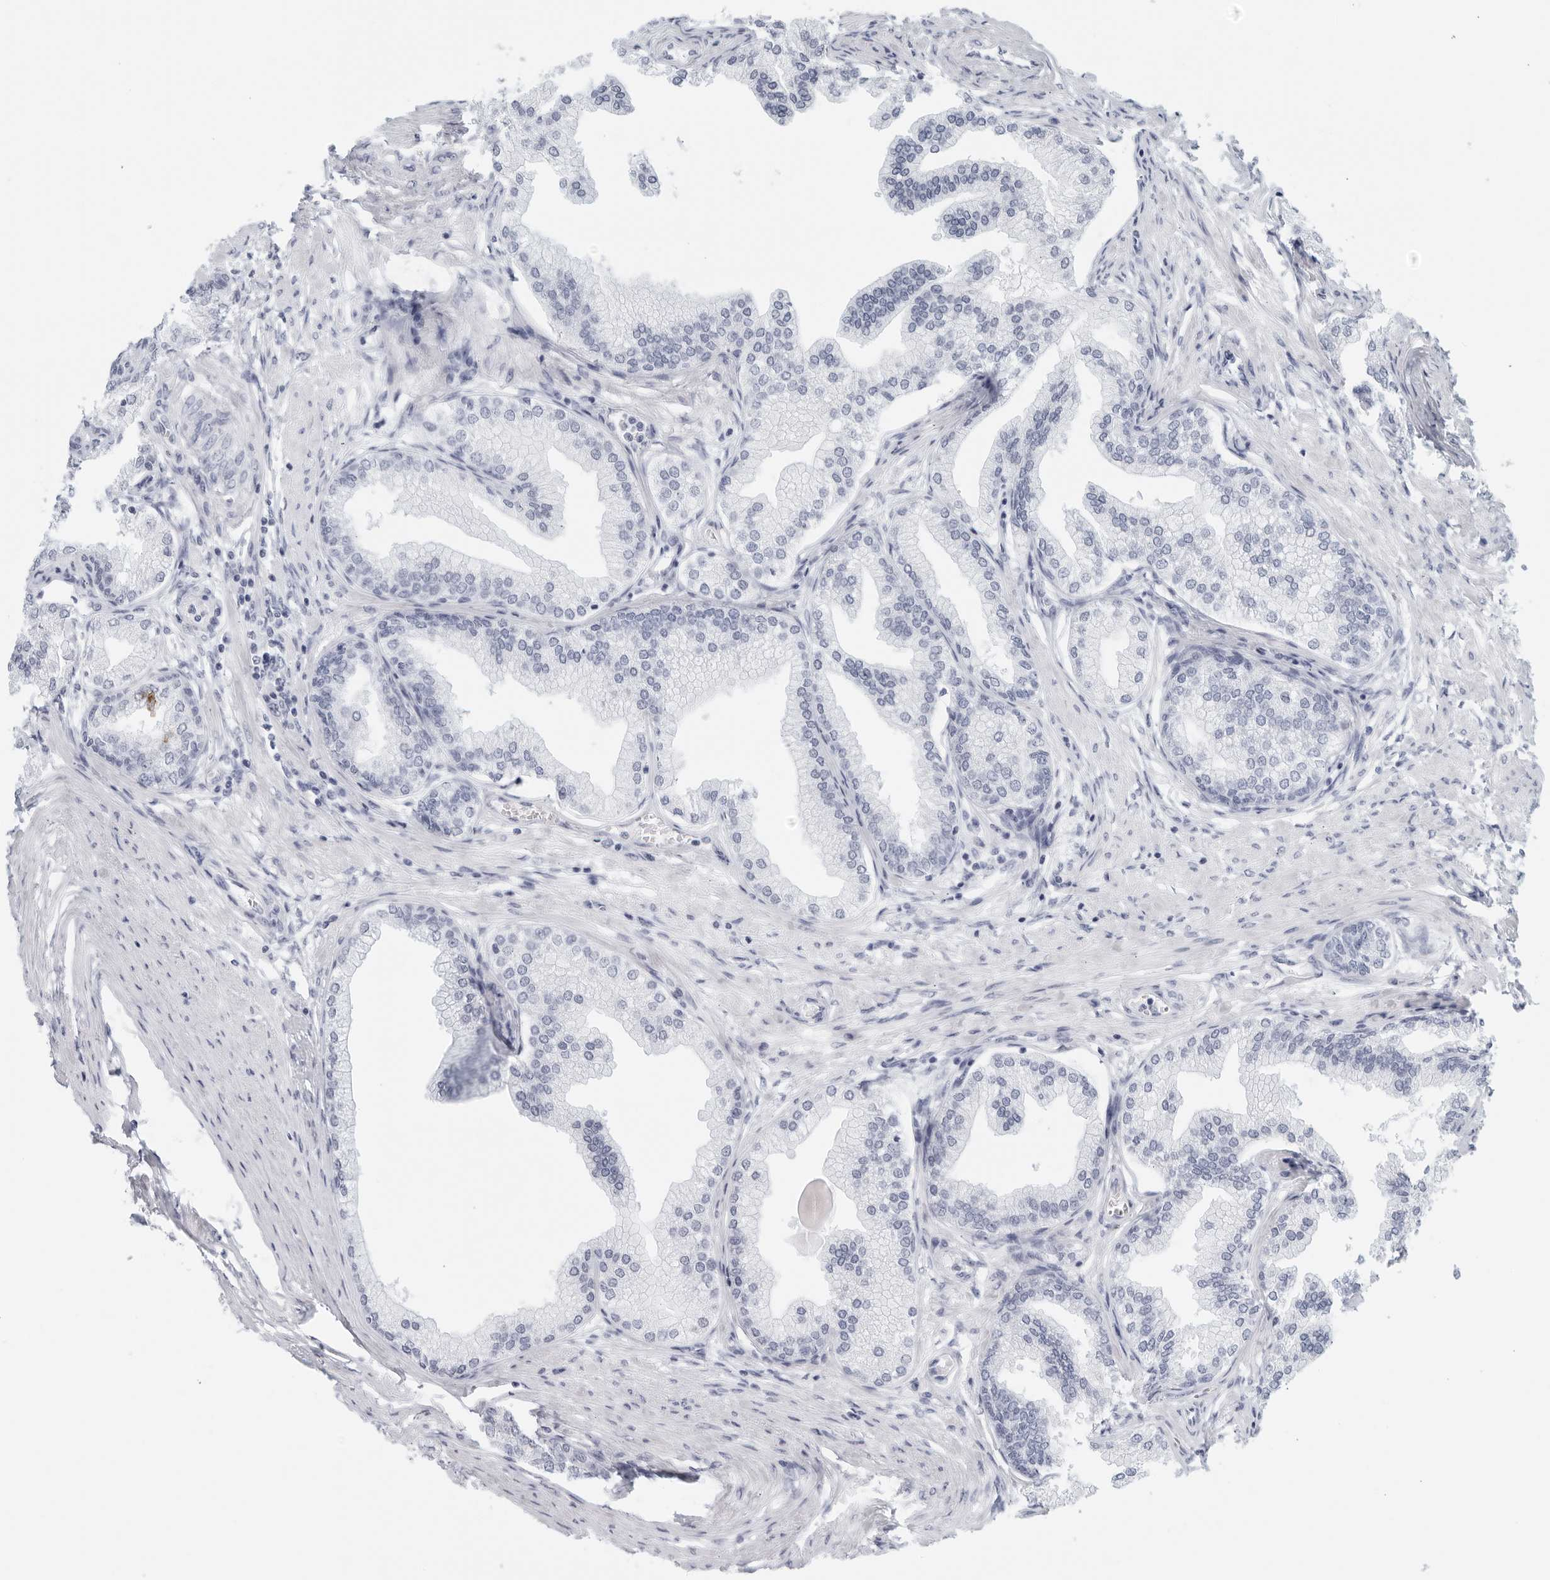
{"staining": {"intensity": "negative", "quantity": "none", "location": "none"}, "tissue": "prostate", "cell_type": "Glandular cells", "image_type": "normal", "snomed": [{"axis": "morphology", "description": "Normal tissue, NOS"}, {"axis": "morphology", "description": "Urothelial carcinoma, Low grade"}, {"axis": "topography", "description": "Urinary bladder"}, {"axis": "topography", "description": "Prostate"}], "caption": "A micrograph of human prostate is negative for staining in glandular cells. The staining was performed using DAB (3,3'-diaminobenzidine) to visualize the protein expression in brown, while the nuclei were stained in blue with hematoxylin (Magnification: 20x).", "gene": "FGG", "patient": {"sex": "male", "age": 60}}